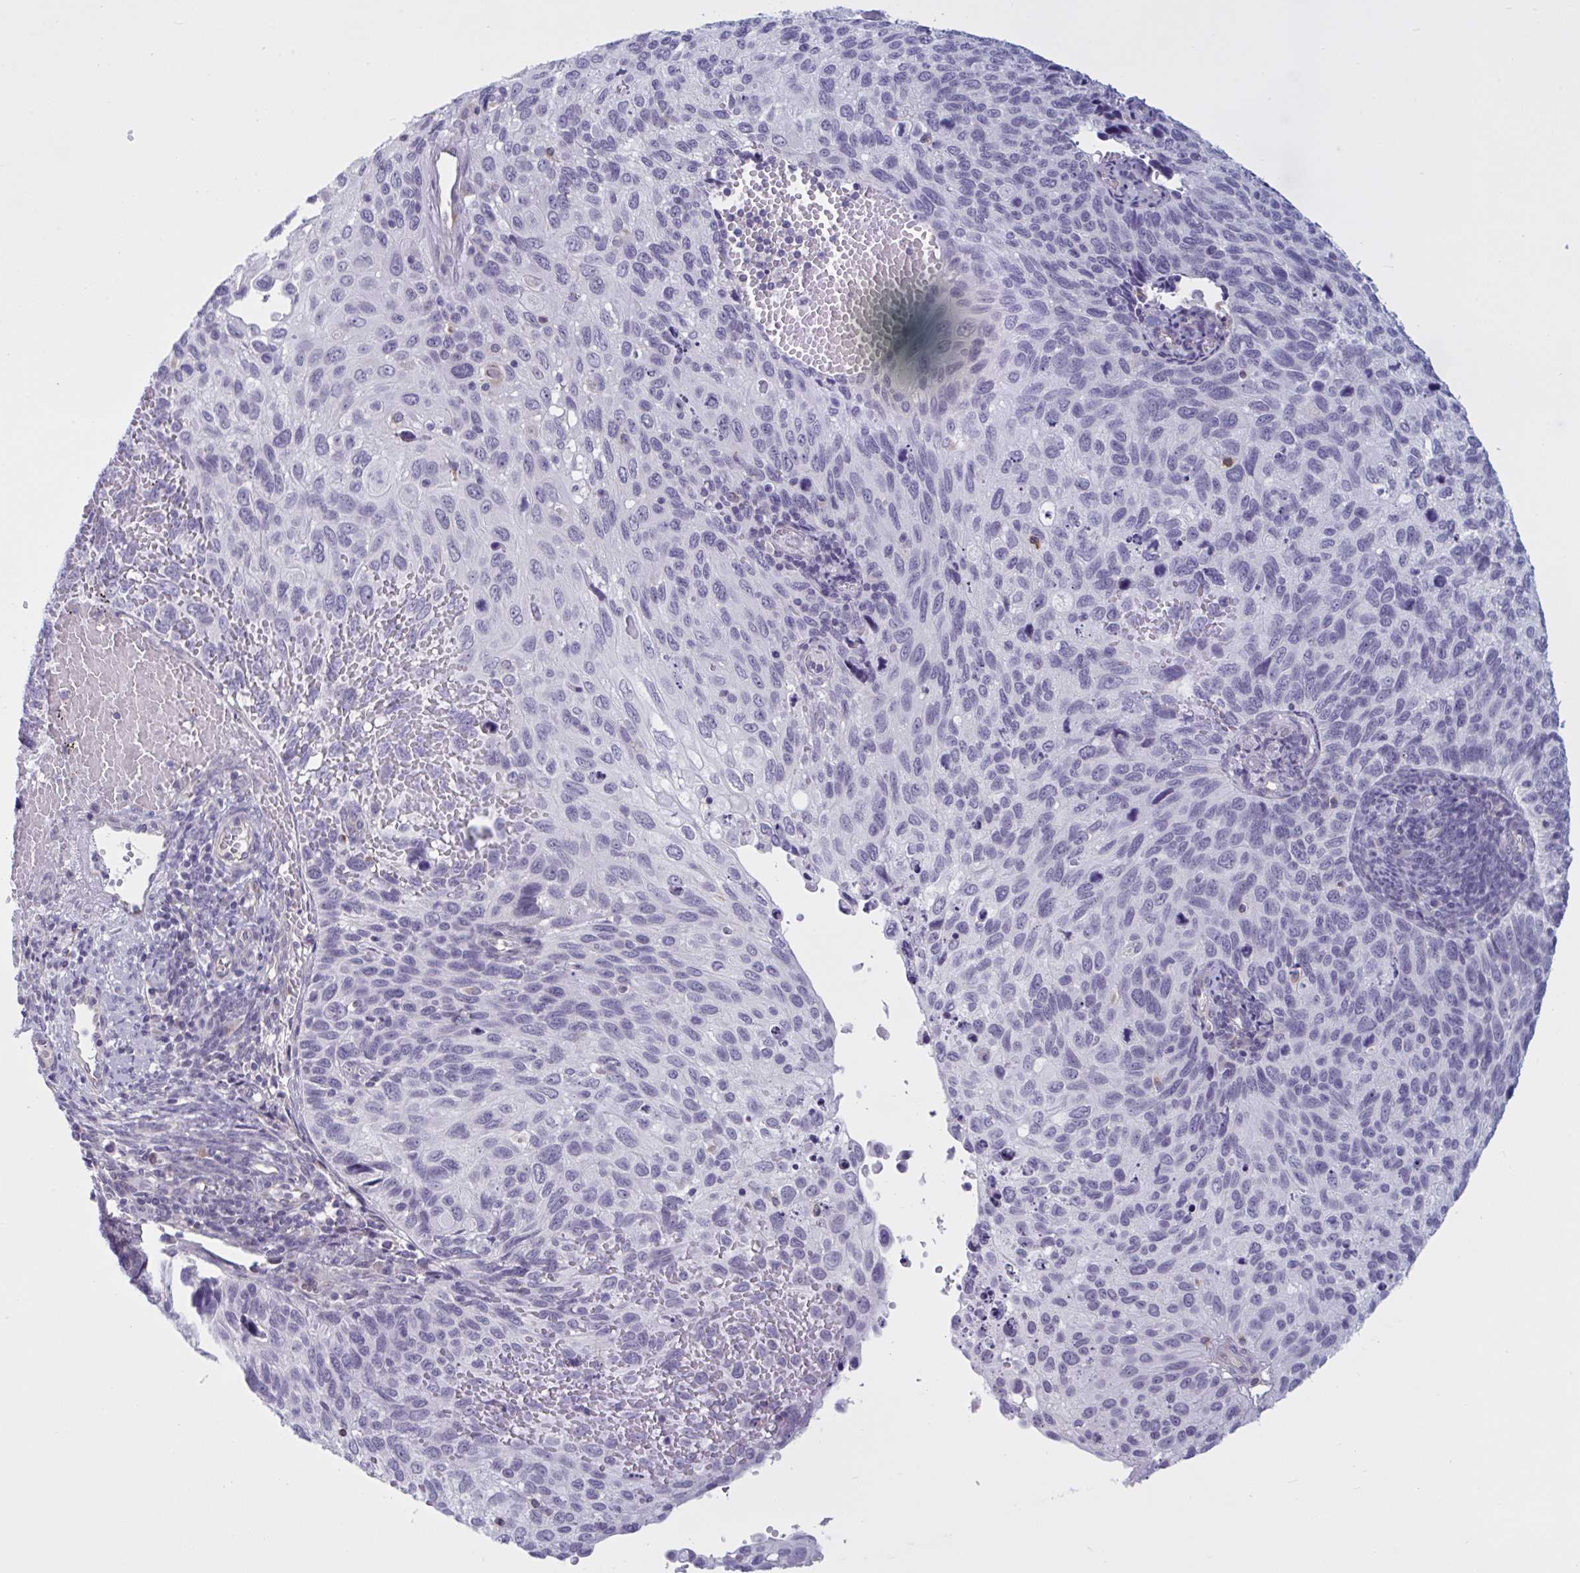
{"staining": {"intensity": "negative", "quantity": "none", "location": "none"}, "tissue": "cervical cancer", "cell_type": "Tumor cells", "image_type": "cancer", "snomed": [{"axis": "morphology", "description": "Squamous cell carcinoma, NOS"}, {"axis": "topography", "description": "Cervix"}], "caption": "Histopathology image shows no protein expression in tumor cells of cervical squamous cell carcinoma tissue.", "gene": "OR1L3", "patient": {"sex": "female", "age": 70}}